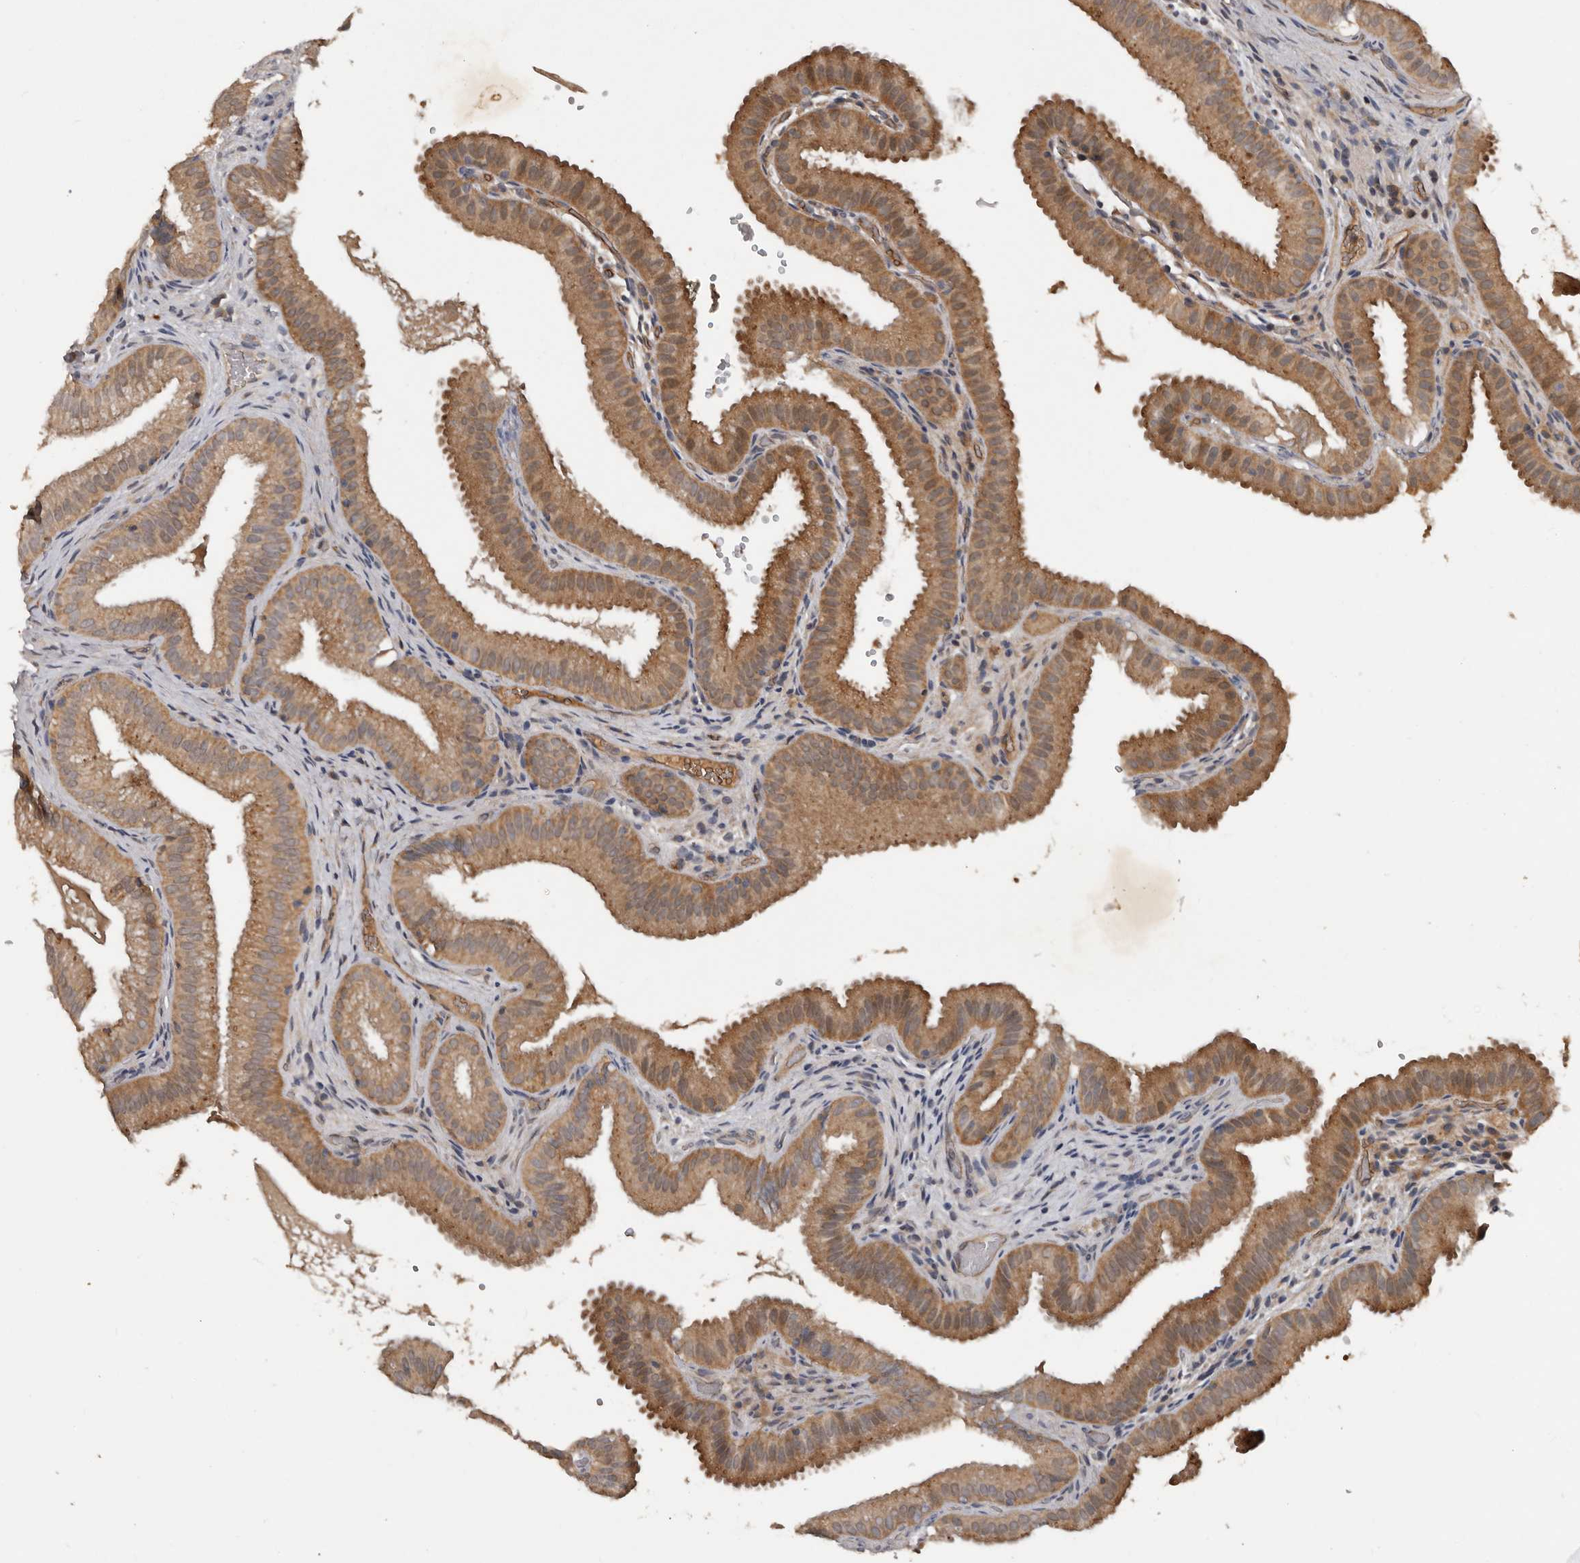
{"staining": {"intensity": "moderate", "quantity": ">75%", "location": "cytoplasmic/membranous"}, "tissue": "gallbladder", "cell_type": "Glandular cells", "image_type": "normal", "snomed": [{"axis": "morphology", "description": "Normal tissue, NOS"}, {"axis": "topography", "description": "Gallbladder"}], "caption": "Immunohistochemical staining of normal gallbladder demonstrates medium levels of moderate cytoplasmic/membranous expression in about >75% of glandular cells.", "gene": "DNAJB4", "patient": {"sex": "female", "age": 30}}